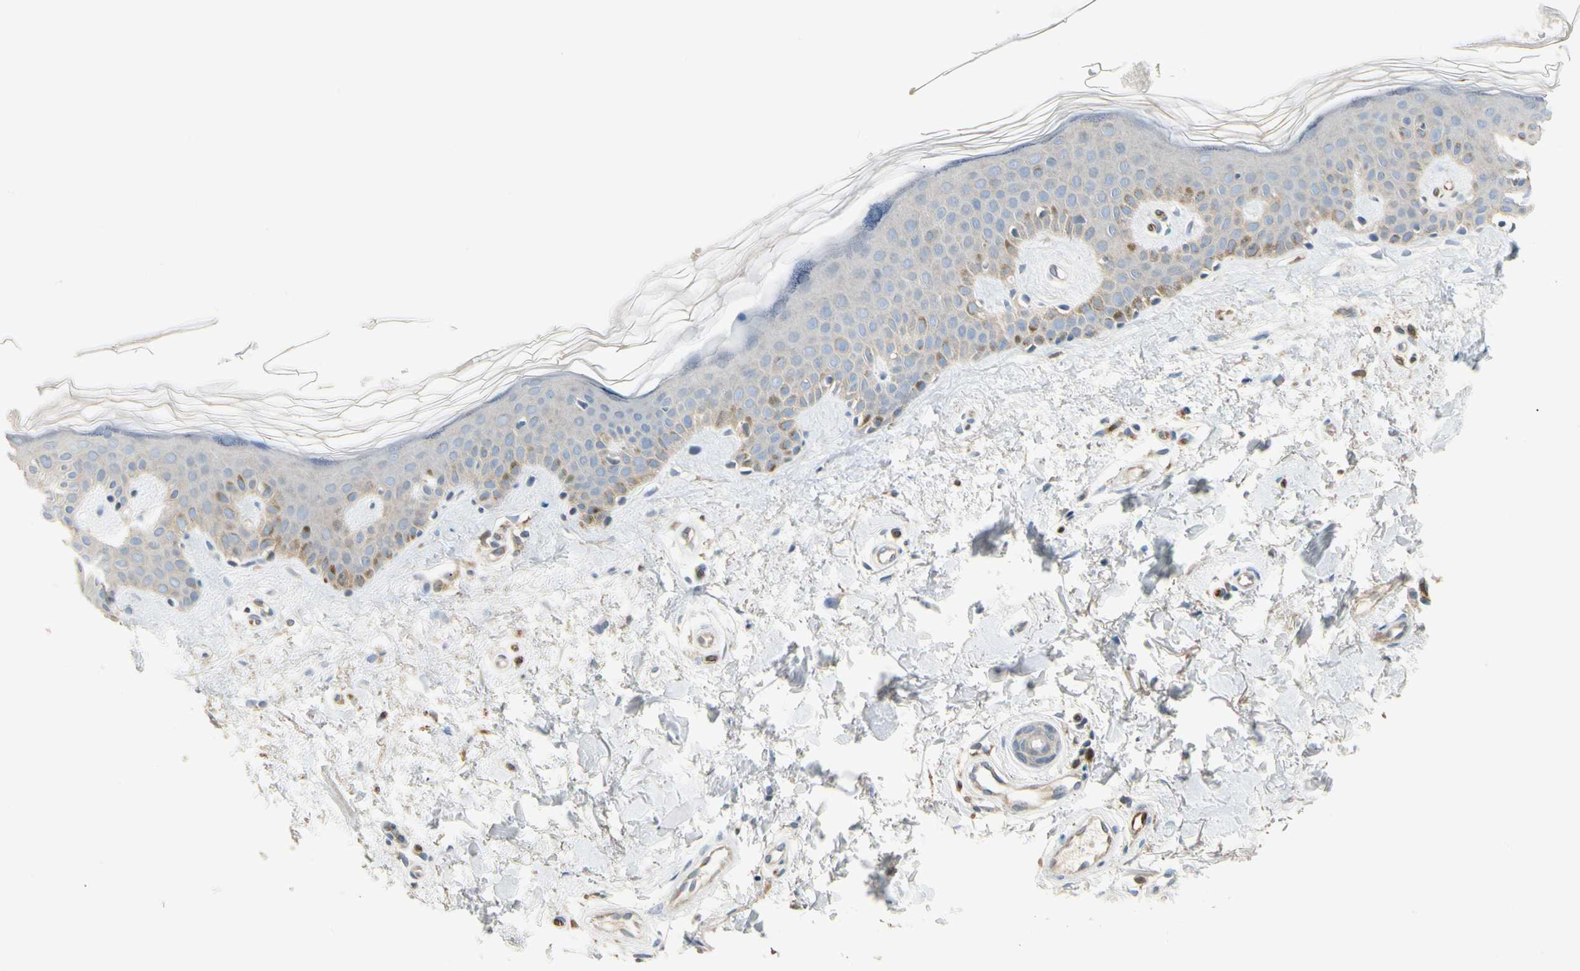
{"staining": {"intensity": "negative", "quantity": "none", "location": "none"}, "tissue": "skin", "cell_type": "Fibroblasts", "image_type": "normal", "snomed": [{"axis": "morphology", "description": "Normal tissue, NOS"}, {"axis": "topography", "description": "Skin"}], "caption": "Image shows no protein expression in fibroblasts of unremarkable skin. The staining was performed using DAB (3,3'-diaminobenzidine) to visualize the protein expression in brown, while the nuclei were stained in blue with hematoxylin (Magnification: 20x).", "gene": "LPCAT2", "patient": {"sex": "male", "age": 67}}